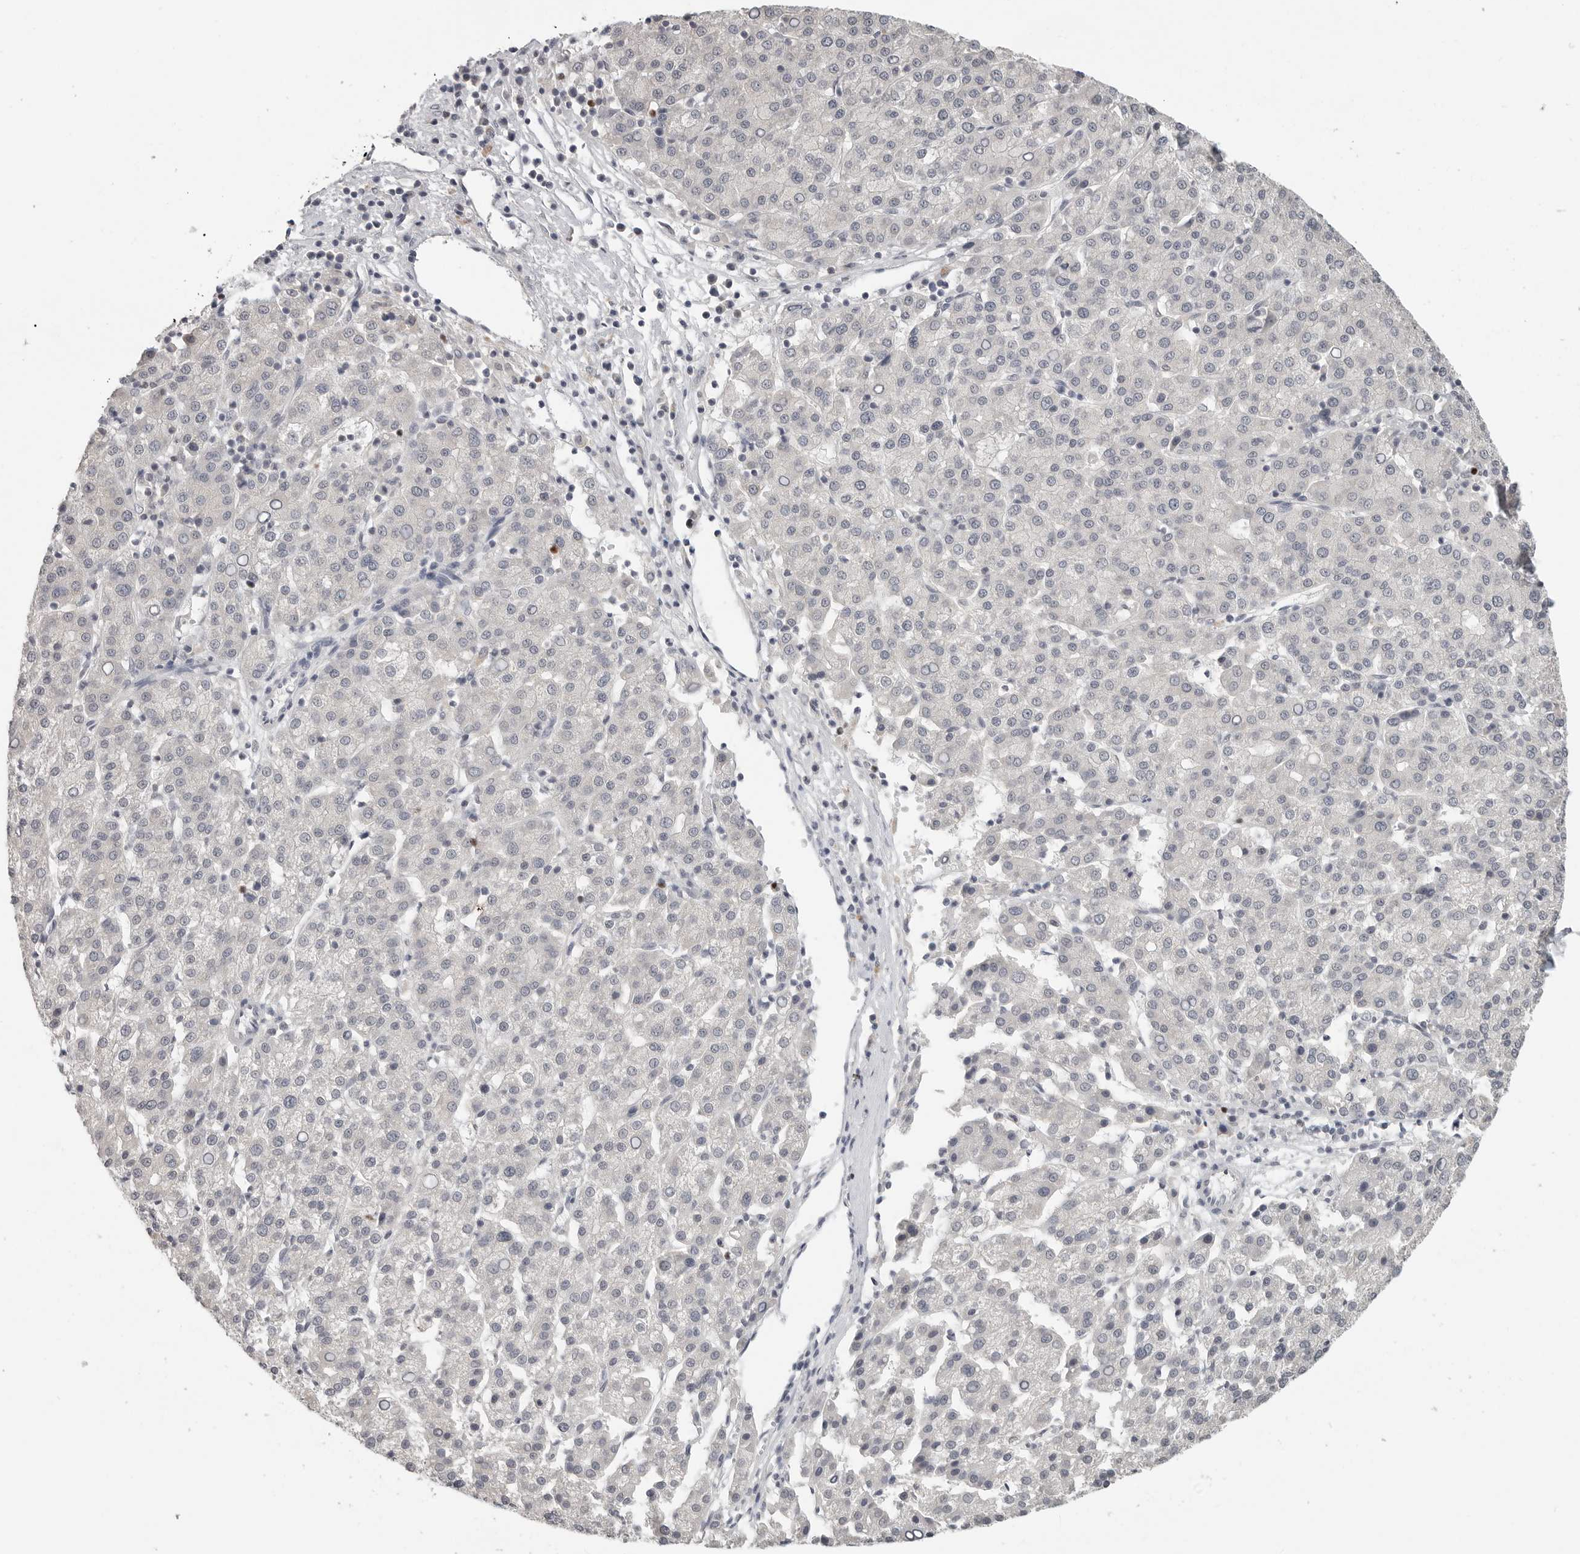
{"staining": {"intensity": "negative", "quantity": "none", "location": "none"}, "tissue": "liver cancer", "cell_type": "Tumor cells", "image_type": "cancer", "snomed": [{"axis": "morphology", "description": "Carcinoma, Hepatocellular, NOS"}, {"axis": "topography", "description": "Liver"}], "caption": "Immunohistochemical staining of human liver hepatocellular carcinoma demonstrates no significant expression in tumor cells. The staining was performed using DAB (3,3'-diaminobenzidine) to visualize the protein expression in brown, while the nuclei were stained in blue with hematoxylin (Magnification: 20x).", "gene": "FOXP3", "patient": {"sex": "female", "age": 58}}